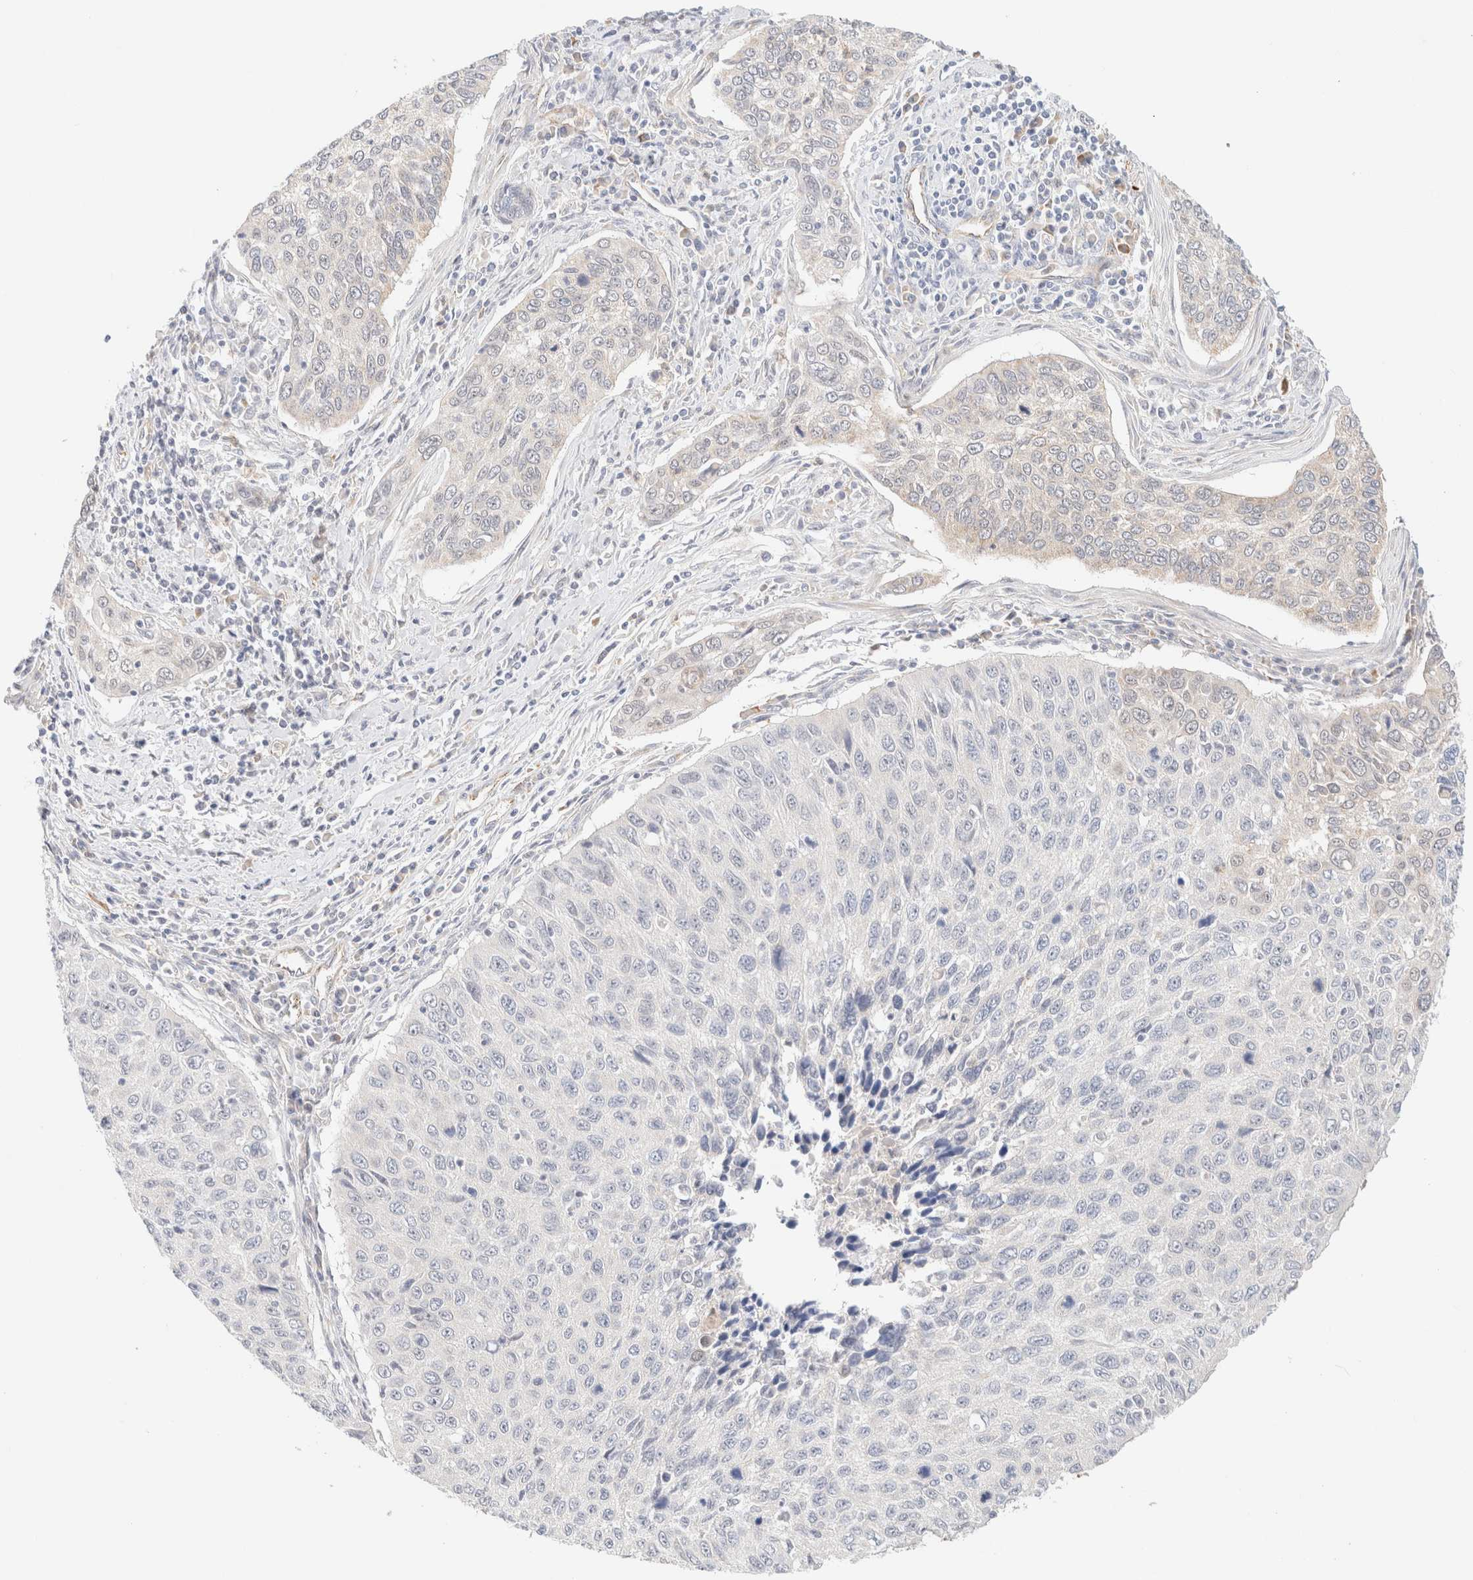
{"staining": {"intensity": "negative", "quantity": "none", "location": "none"}, "tissue": "cervical cancer", "cell_type": "Tumor cells", "image_type": "cancer", "snomed": [{"axis": "morphology", "description": "Squamous cell carcinoma, NOS"}, {"axis": "topography", "description": "Cervix"}], "caption": "Tumor cells show no significant protein expression in cervical squamous cell carcinoma.", "gene": "UNC13B", "patient": {"sex": "female", "age": 53}}